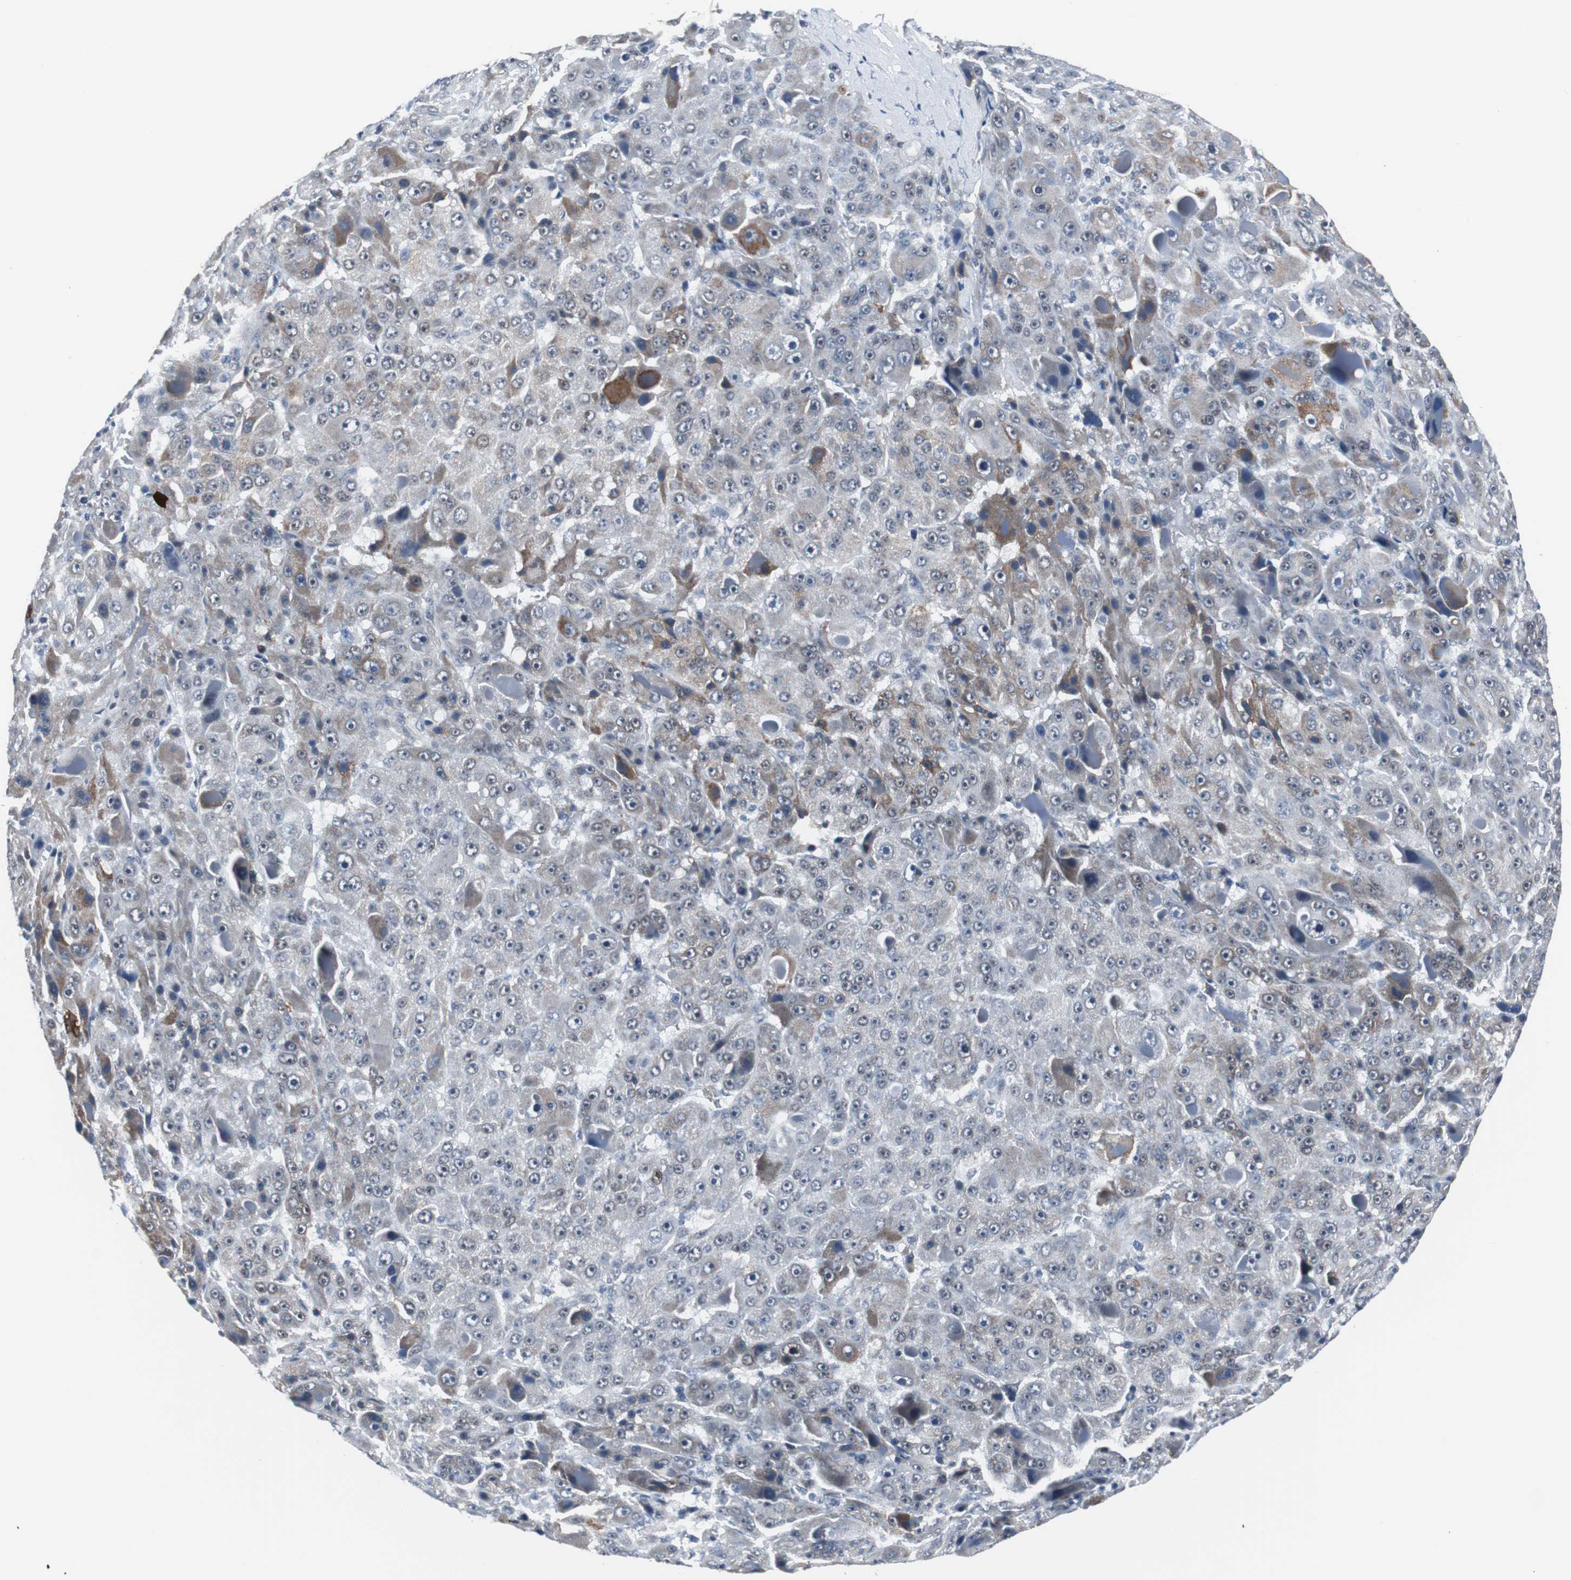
{"staining": {"intensity": "moderate", "quantity": "<25%", "location": "cytoplasmic/membranous"}, "tissue": "liver cancer", "cell_type": "Tumor cells", "image_type": "cancer", "snomed": [{"axis": "morphology", "description": "Carcinoma, Hepatocellular, NOS"}, {"axis": "topography", "description": "Liver"}], "caption": "Moderate cytoplasmic/membranous protein staining is seen in approximately <25% of tumor cells in liver hepatocellular carcinoma. The protein is shown in brown color, while the nuclei are stained blue.", "gene": "ZHX2", "patient": {"sex": "male", "age": 76}}